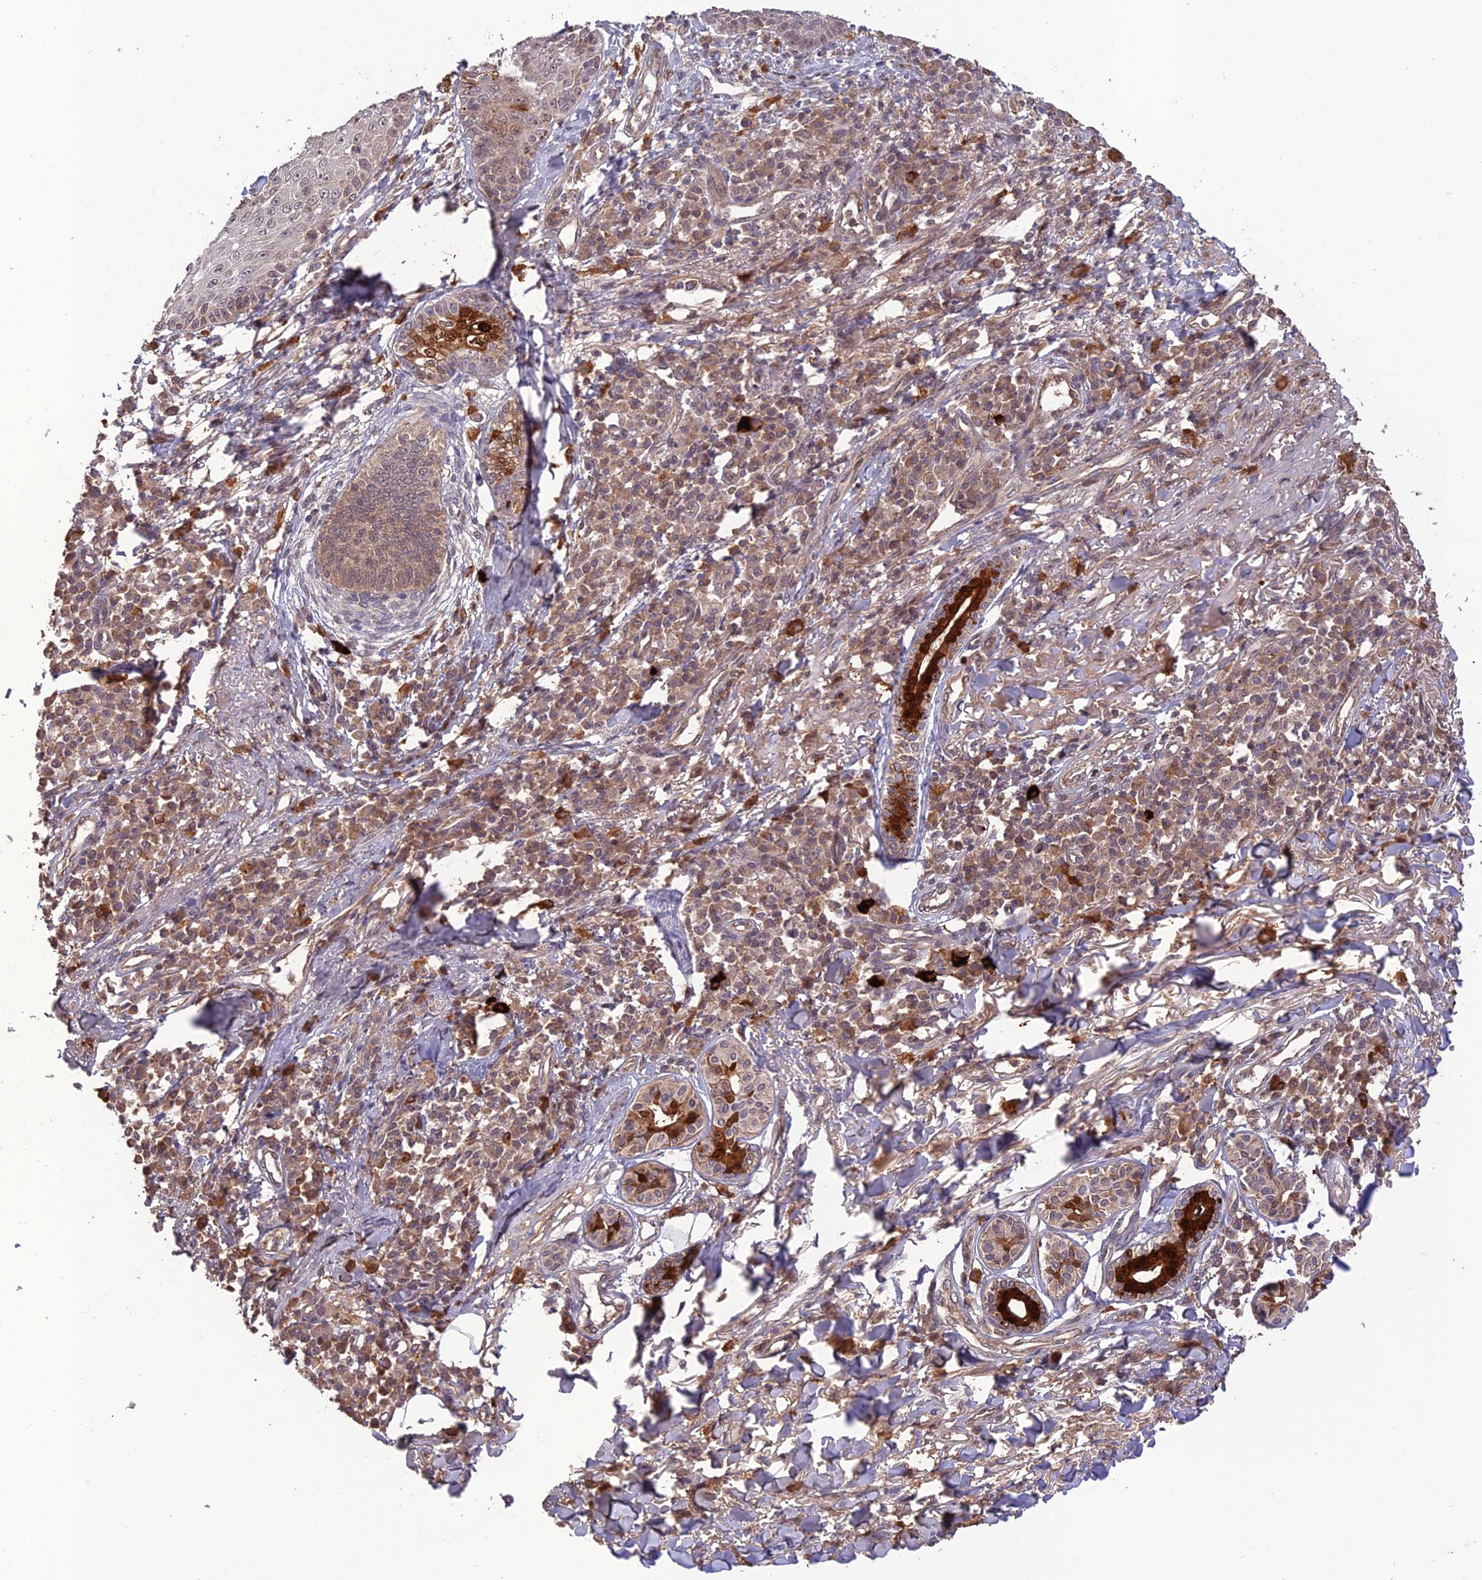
{"staining": {"intensity": "weak", "quantity": ">75%", "location": "nuclear"}, "tissue": "skin cancer", "cell_type": "Tumor cells", "image_type": "cancer", "snomed": [{"axis": "morphology", "description": "Squamous cell carcinoma, NOS"}, {"axis": "topography", "description": "Skin"}], "caption": "About >75% of tumor cells in human skin squamous cell carcinoma show weak nuclear protein positivity as visualized by brown immunohistochemical staining.", "gene": "REV1", "patient": {"sex": "male", "age": 71}}